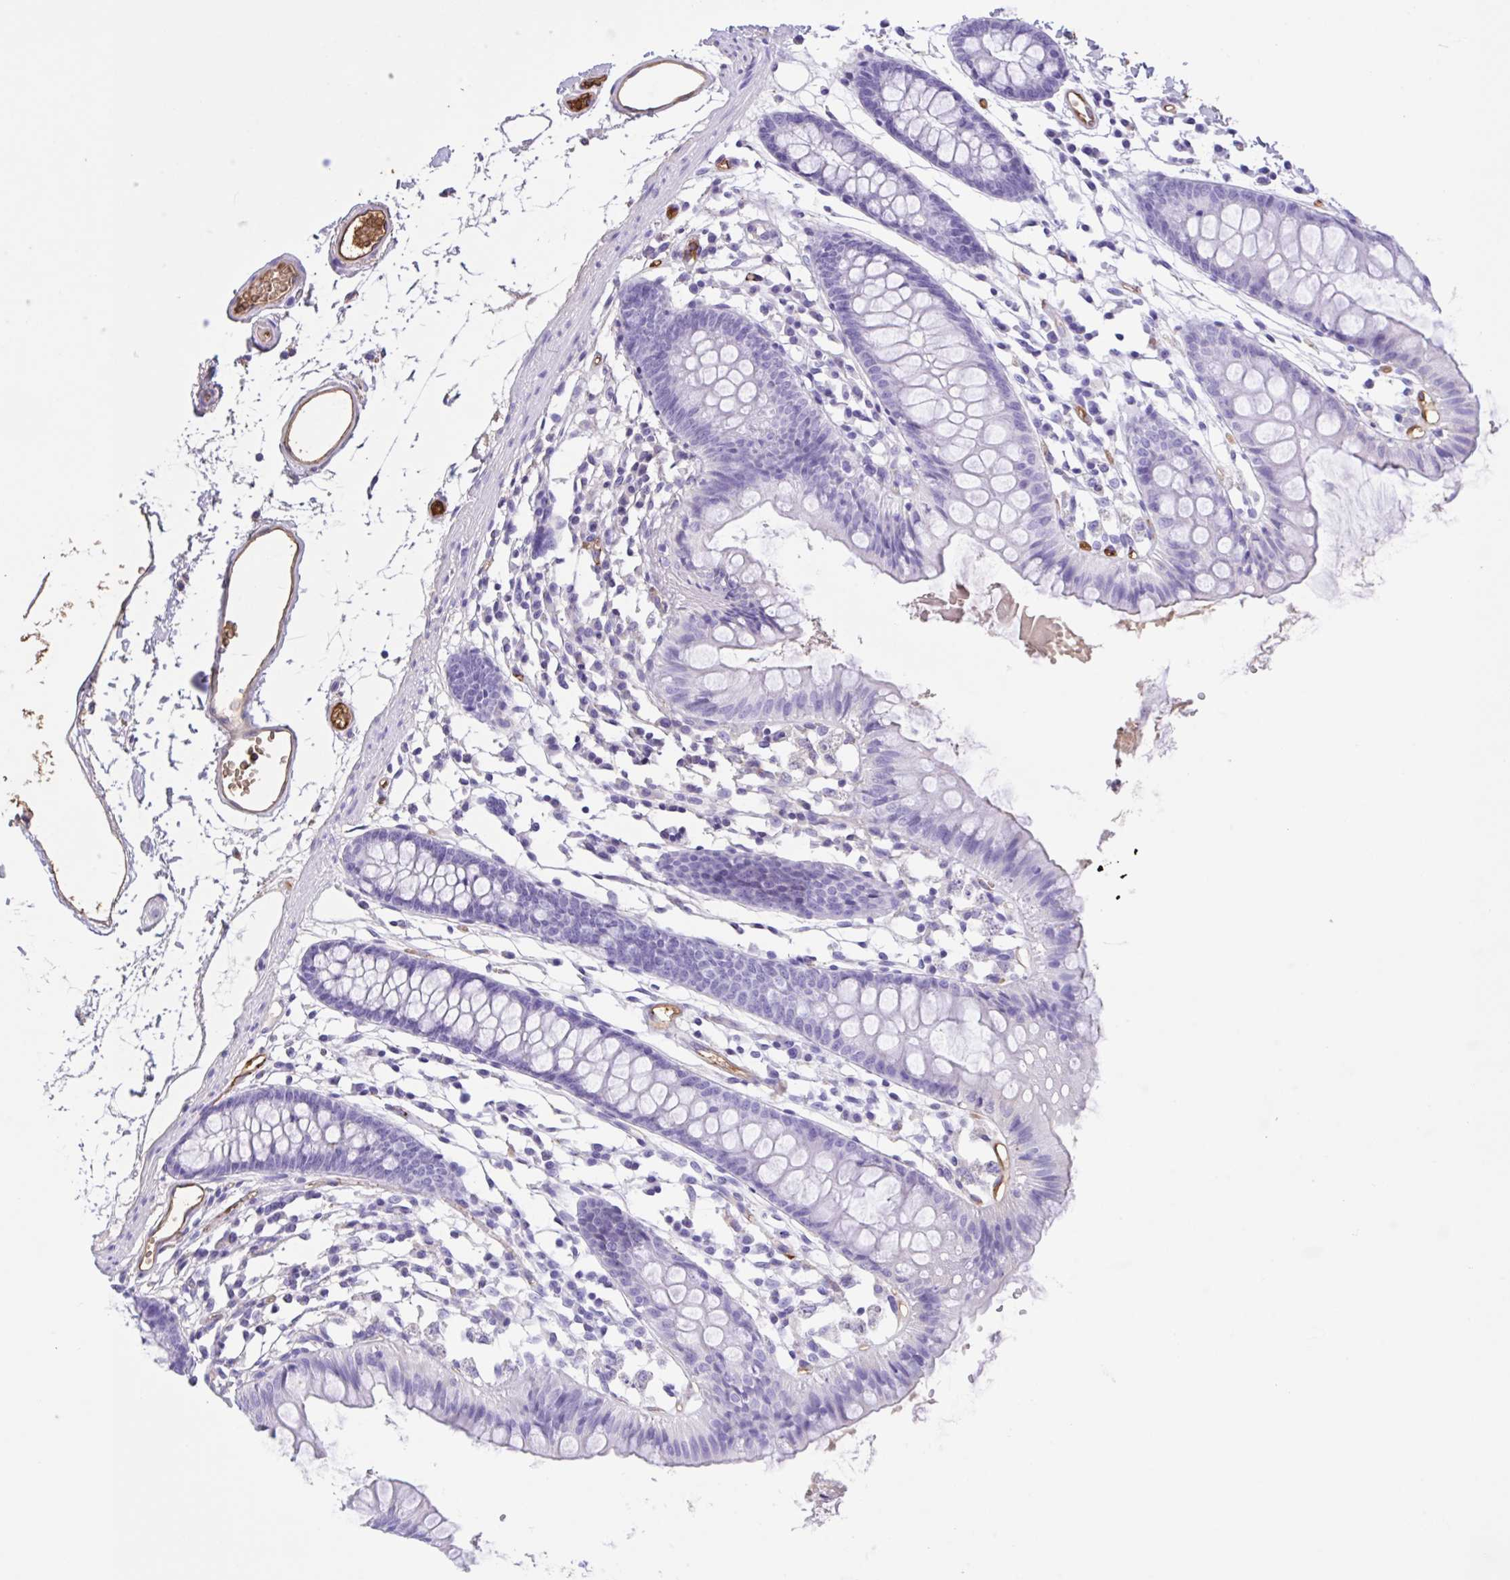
{"staining": {"intensity": "moderate", "quantity": "25%-75%", "location": "cytoplasmic/membranous"}, "tissue": "colon", "cell_type": "Endothelial cells", "image_type": "normal", "snomed": [{"axis": "morphology", "description": "Normal tissue, NOS"}, {"axis": "topography", "description": "Colon"}], "caption": "The photomicrograph shows immunohistochemical staining of benign colon. There is moderate cytoplasmic/membranous staining is appreciated in approximately 25%-75% of endothelial cells.", "gene": "LARGE2", "patient": {"sex": "female", "age": 84}}